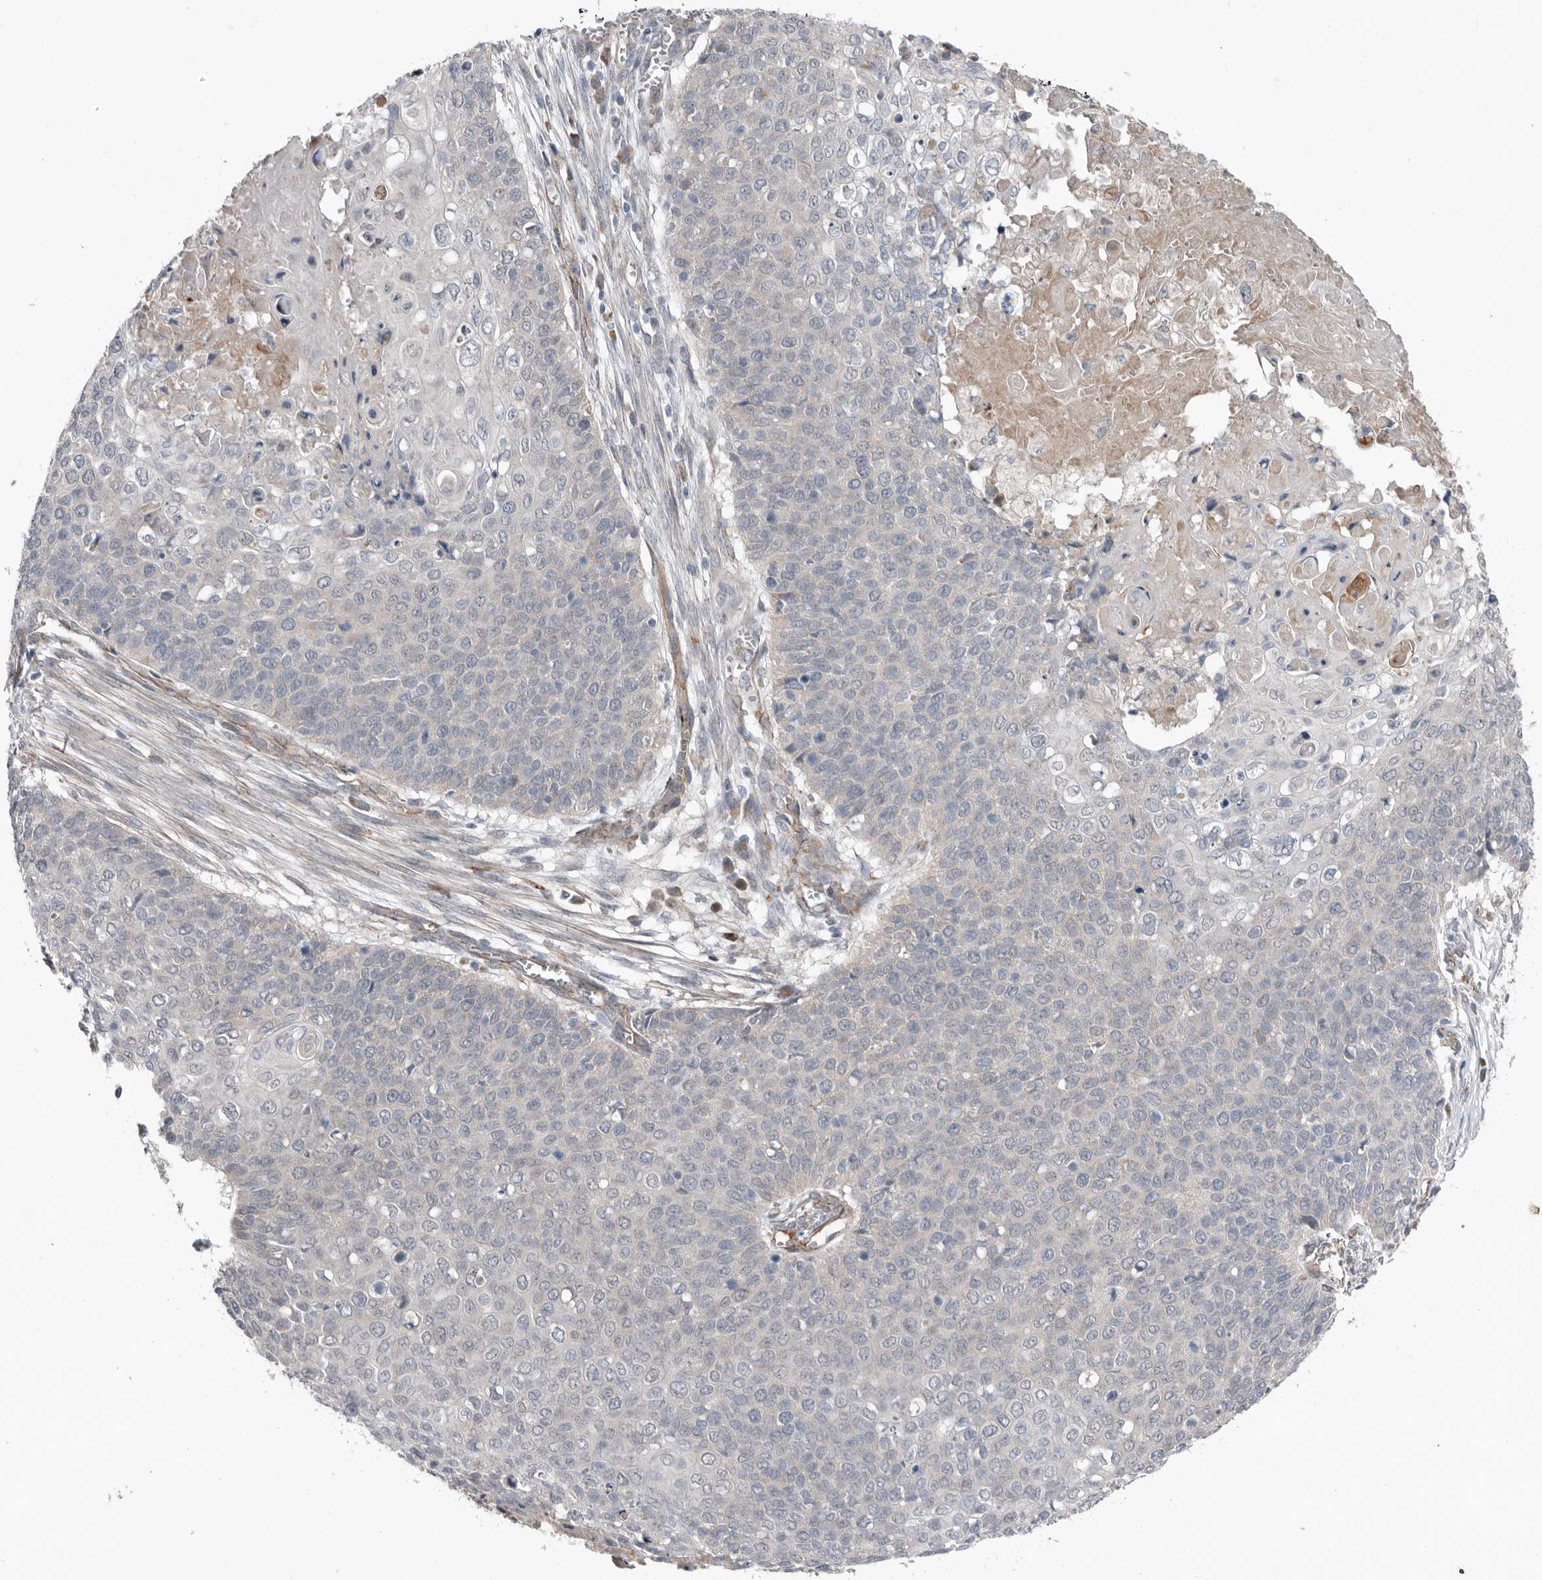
{"staining": {"intensity": "negative", "quantity": "none", "location": "none"}, "tissue": "cervical cancer", "cell_type": "Tumor cells", "image_type": "cancer", "snomed": [{"axis": "morphology", "description": "Squamous cell carcinoma, NOS"}, {"axis": "topography", "description": "Cervix"}], "caption": "Squamous cell carcinoma (cervical) was stained to show a protein in brown. There is no significant positivity in tumor cells.", "gene": "RANBP17", "patient": {"sex": "female", "age": 39}}